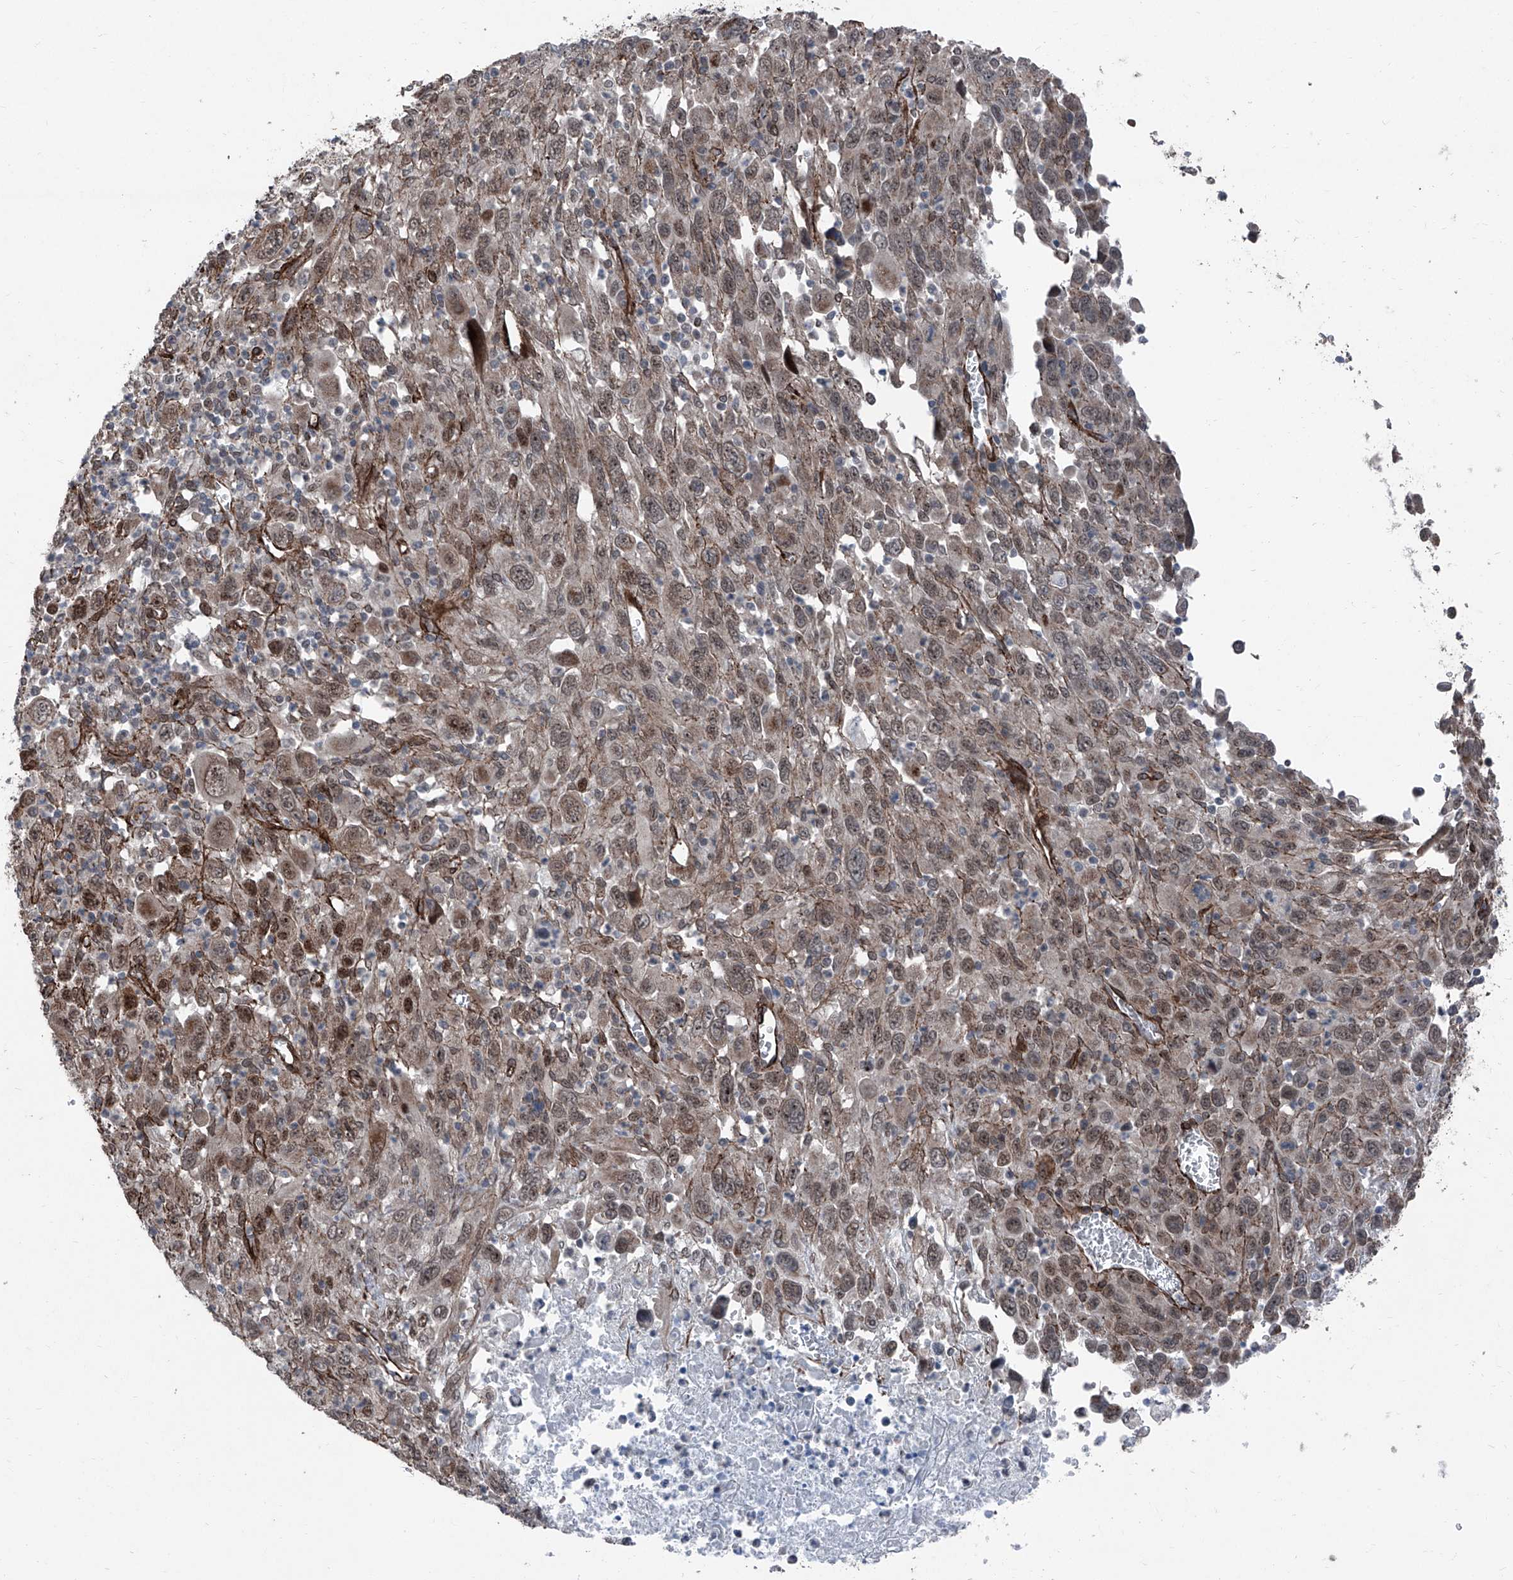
{"staining": {"intensity": "moderate", "quantity": ">75%", "location": "cytoplasmic/membranous,nuclear"}, "tissue": "melanoma", "cell_type": "Tumor cells", "image_type": "cancer", "snomed": [{"axis": "morphology", "description": "Malignant melanoma, Metastatic site"}, {"axis": "topography", "description": "Skin"}], "caption": "A histopathology image showing moderate cytoplasmic/membranous and nuclear expression in approximately >75% of tumor cells in malignant melanoma (metastatic site), as visualized by brown immunohistochemical staining.", "gene": "COA7", "patient": {"sex": "female", "age": 56}}